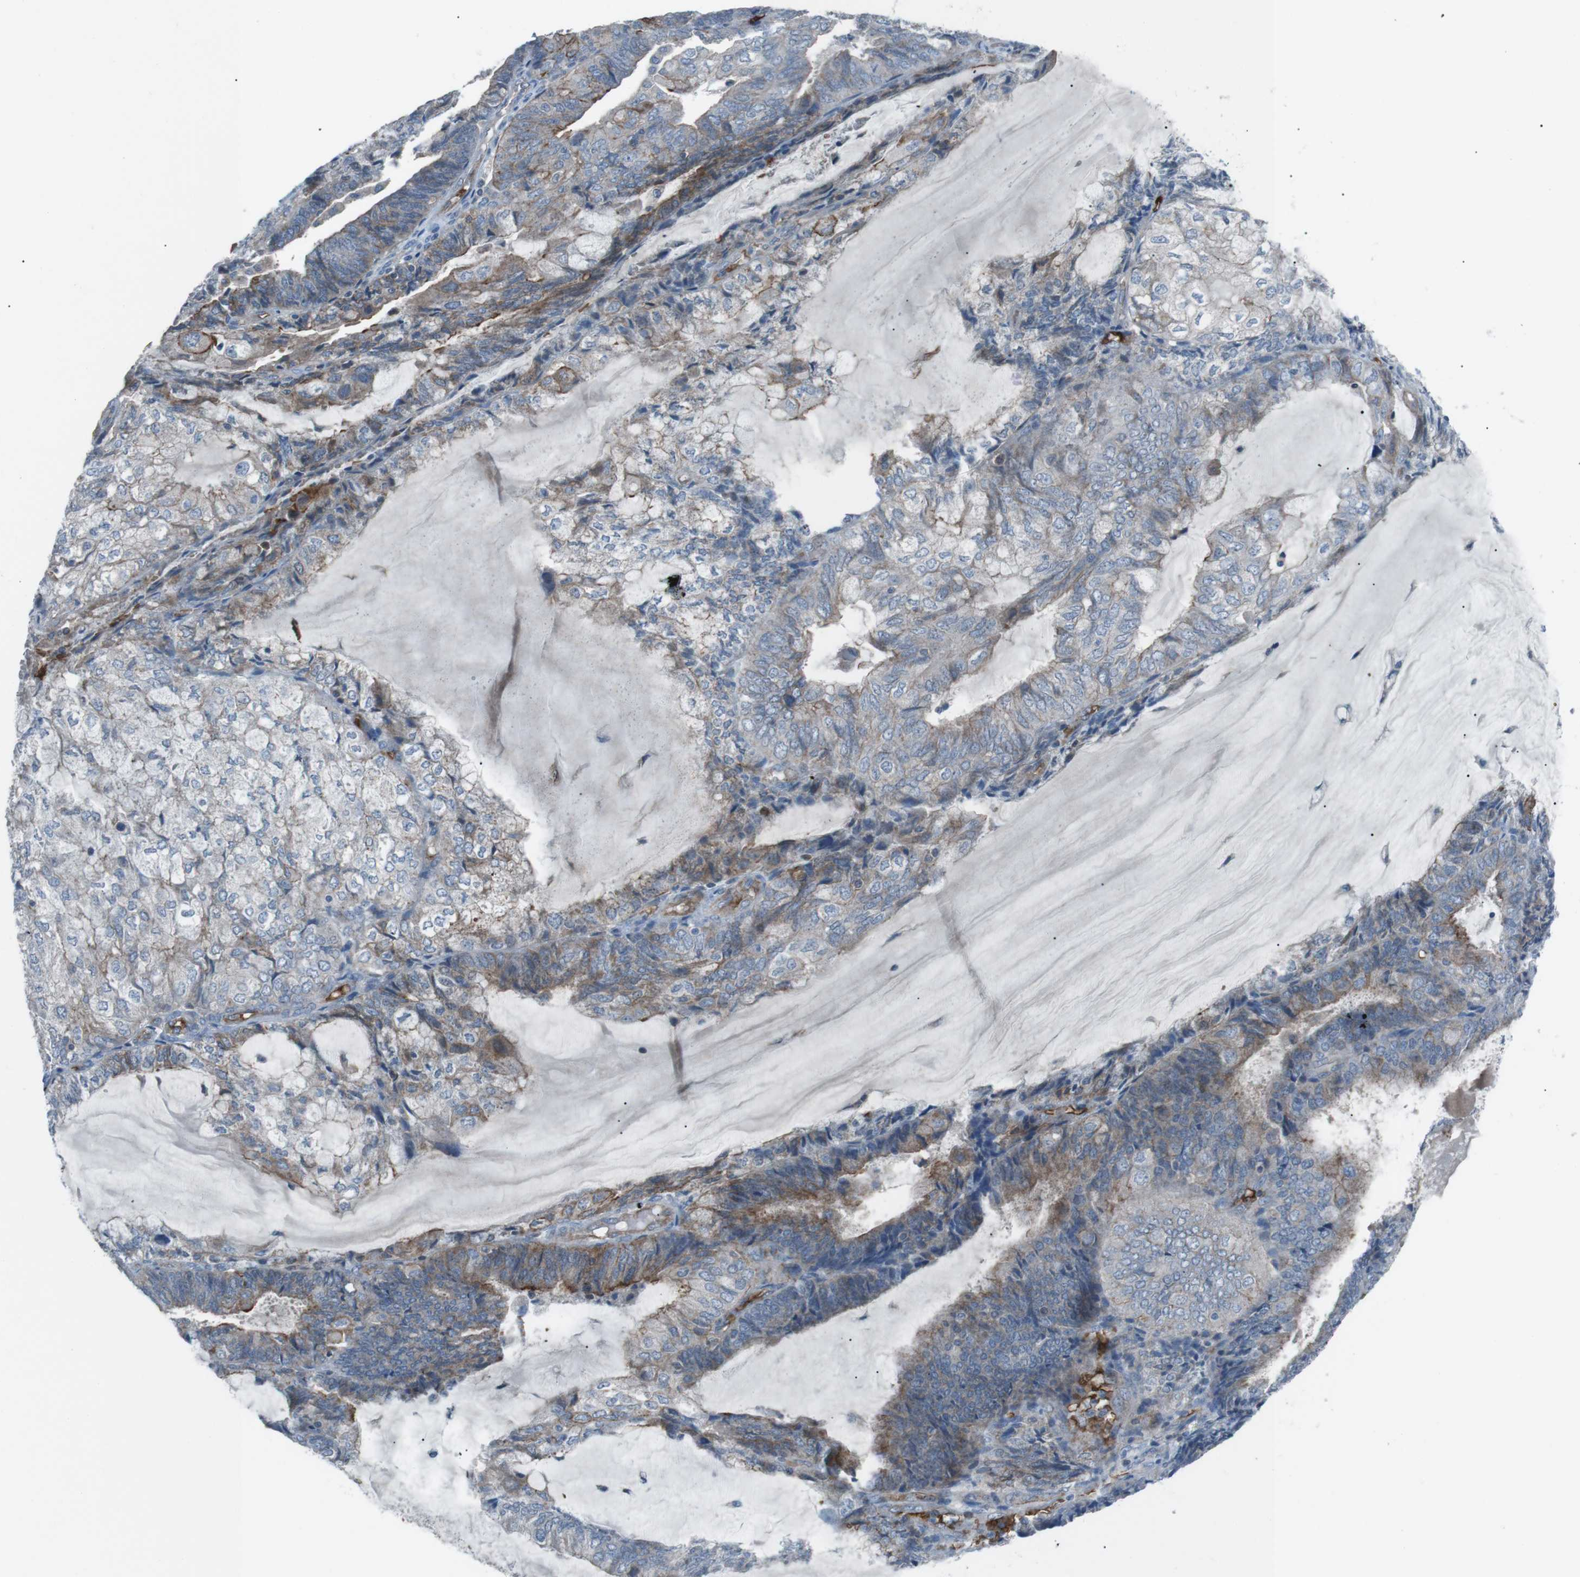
{"staining": {"intensity": "weak", "quantity": "25%-75%", "location": "cytoplasmic/membranous"}, "tissue": "endometrial cancer", "cell_type": "Tumor cells", "image_type": "cancer", "snomed": [{"axis": "morphology", "description": "Adenocarcinoma, NOS"}, {"axis": "topography", "description": "Endometrium"}], "caption": "This is an image of immunohistochemistry staining of endometrial cancer, which shows weak staining in the cytoplasmic/membranous of tumor cells.", "gene": "SPTA1", "patient": {"sex": "female", "age": 81}}